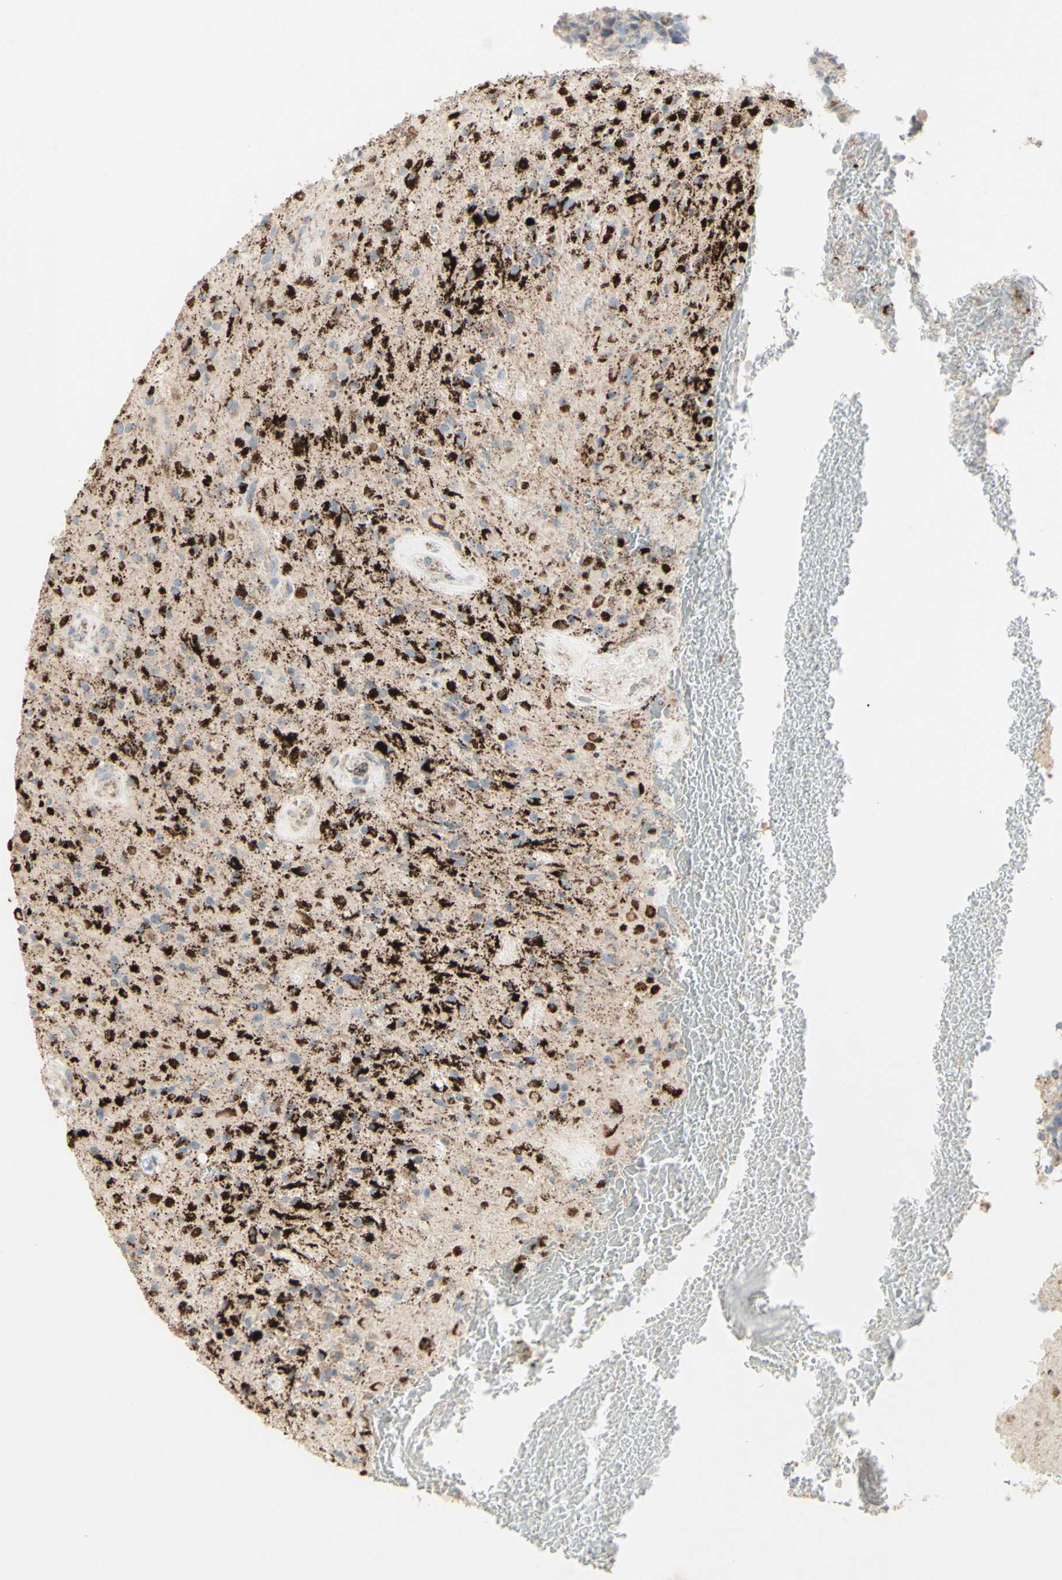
{"staining": {"intensity": "strong", "quantity": "25%-75%", "location": "cytoplasmic/membranous"}, "tissue": "glioma", "cell_type": "Tumor cells", "image_type": "cancer", "snomed": [{"axis": "morphology", "description": "Glioma, malignant, High grade"}, {"axis": "topography", "description": "Brain"}], "caption": "The histopathology image shows staining of high-grade glioma (malignant), revealing strong cytoplasmic/membranous protein staining (brown color) within tumor cells. Nuclei are stained in blue.", "gene": "CNTNAP1", "patient": {"sex": "male", "age": 71}}